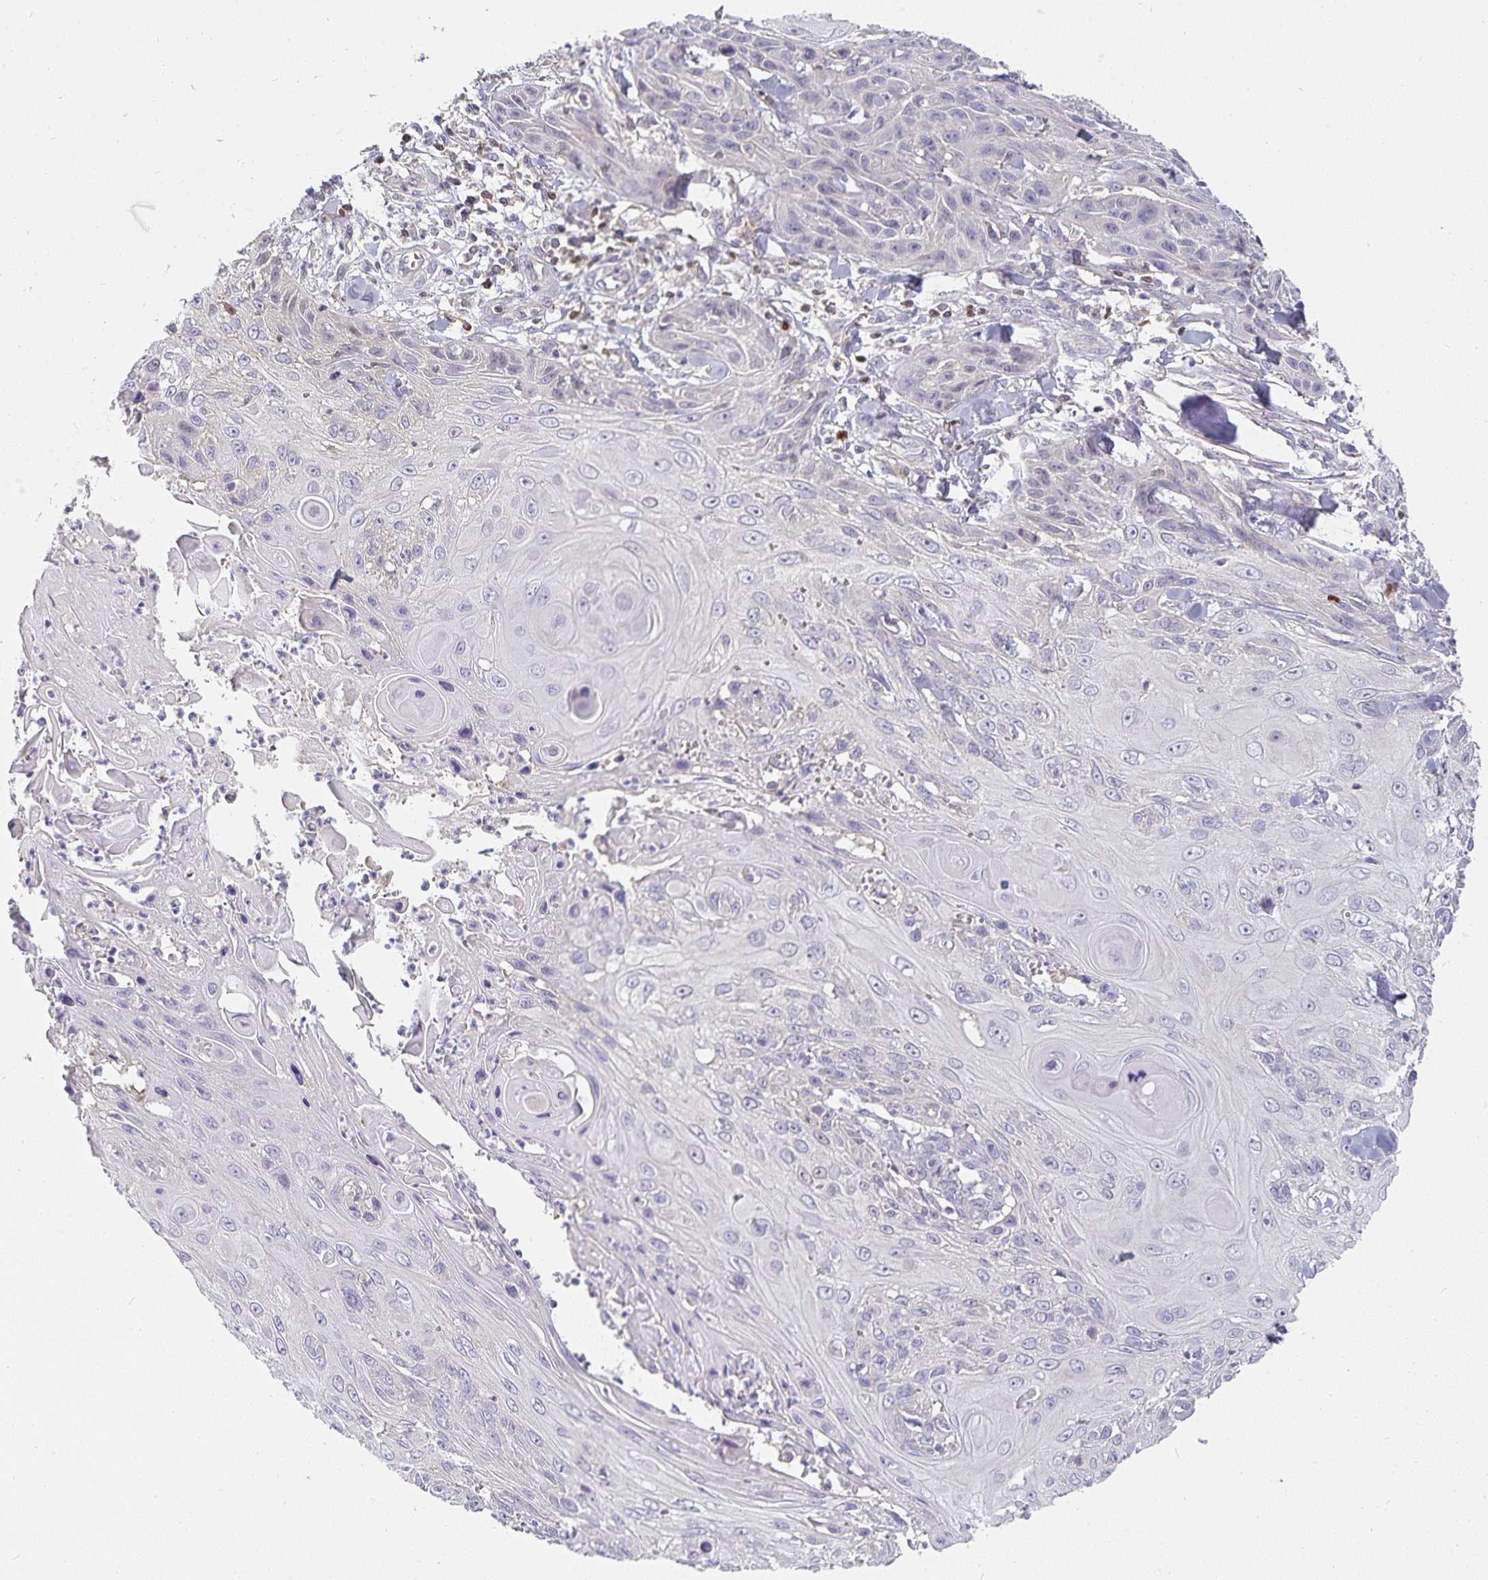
{"staining": {"intensity": "negative", "quantity": "none", "location": "none"}, "tissue": "skin cancer", "cell_type": "Tumor cells", "image_type": "cancer", "snomed": [{"axis": "morphology", "description": "Squamous cell carcinoma, NOS"}, {"axis": "topography", "description": "Skin"}, {"axis": "topography", "description": "Vulva"}], "caption": "Tumor cells are negative for protein expression in human skin squamous cell carcinoma.", "gene": "GATA3", "patient": {"sex": "female", "age": 83}}